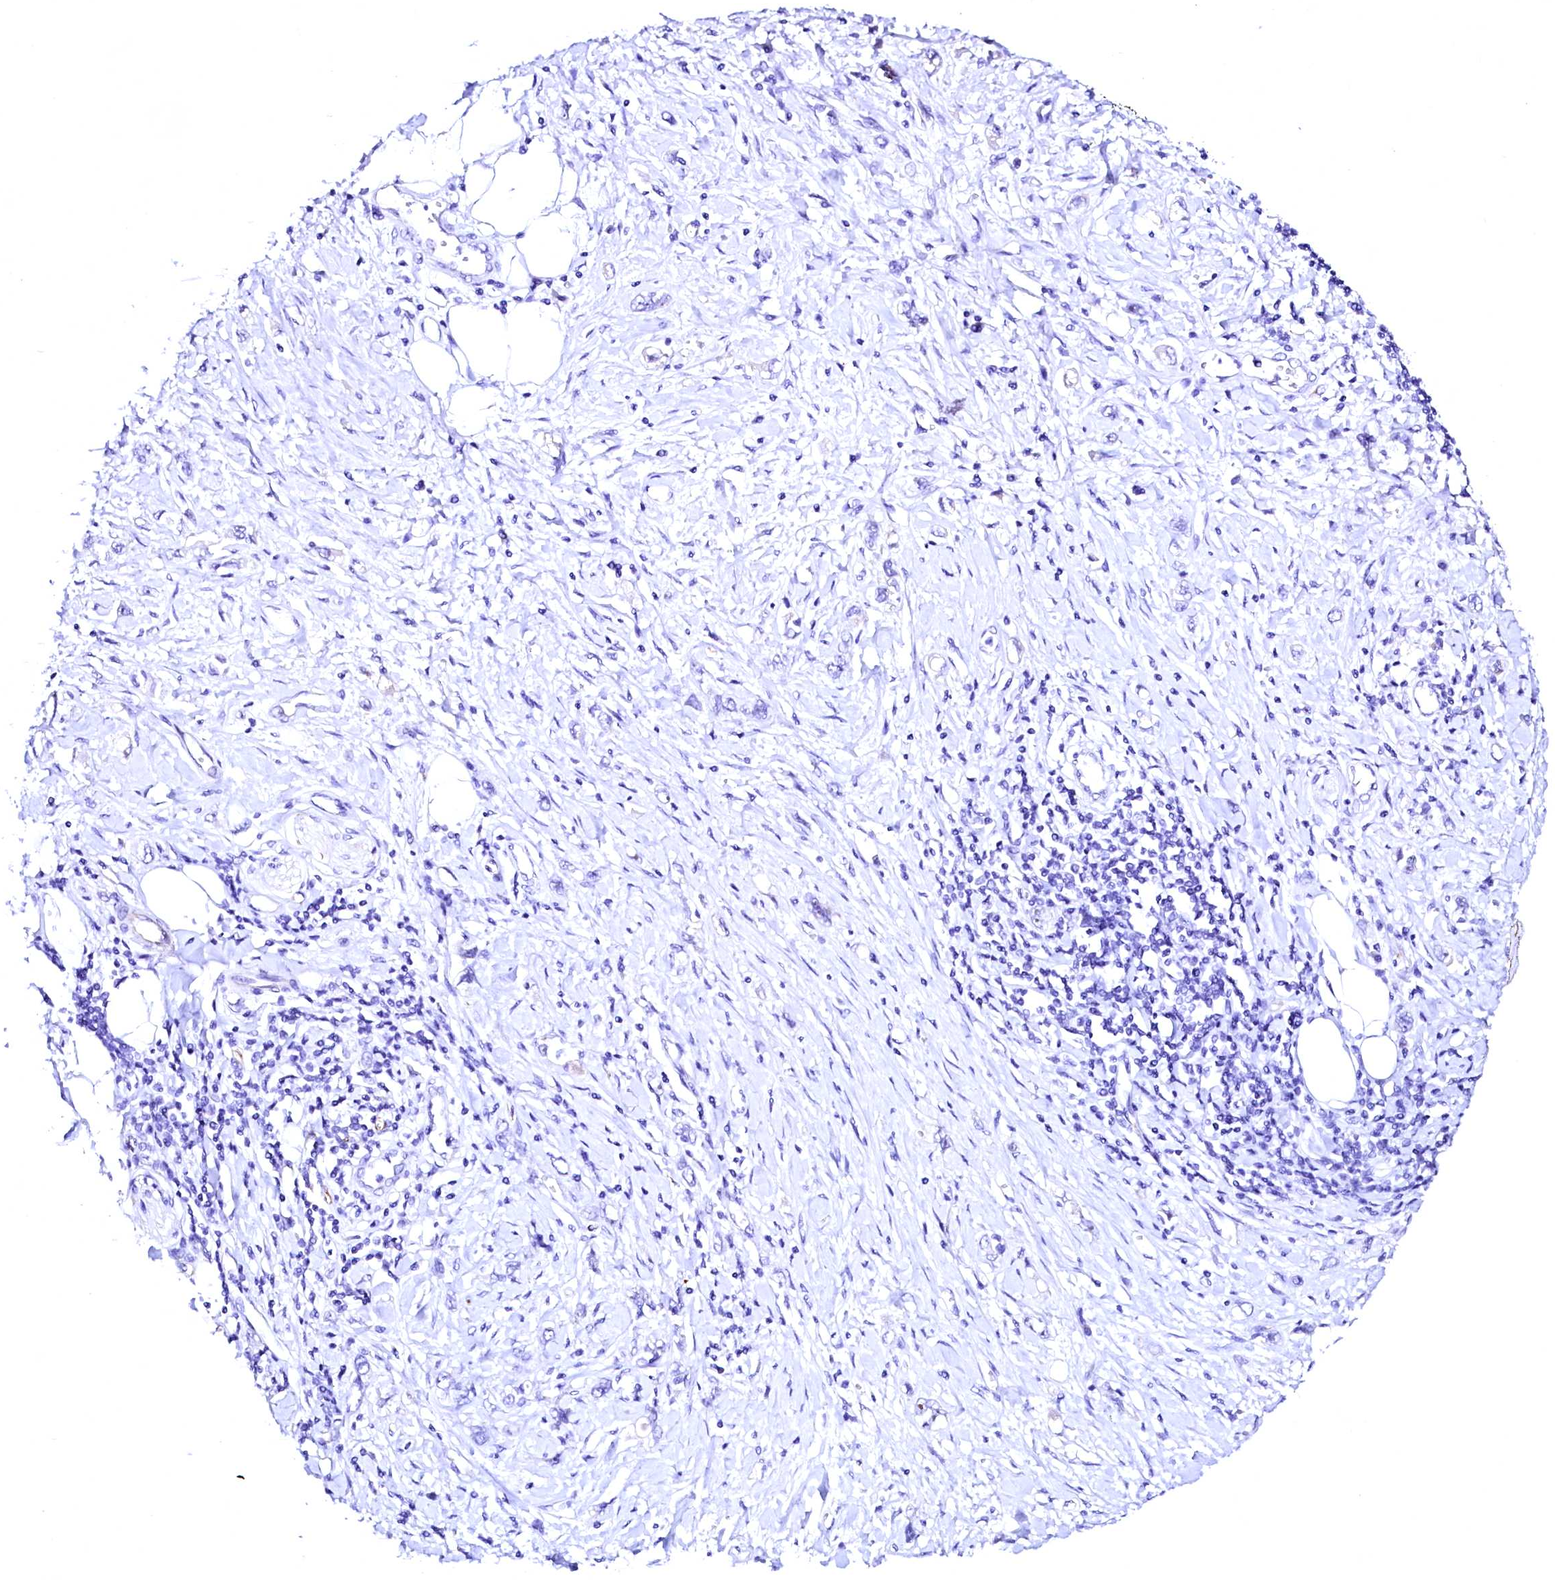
{"staining": {"intensity": "negative", "quantity": "none", "location": "none"}, "tissue": "stomach cancer", "cell_type": "Tumor cells", "image_type": "cancer", "snomed": [{"axis": "morphology", "description": "Adenocarcinoma, NOS"}, {"axis": "topography", "description": "Stomach"}], "caption": "Stomach cancer was stained to show a protein in brown. There is no significant positivity in tumor cells.", "gene": "SFR1", "patient": {"sex": "female", "age": 76}}